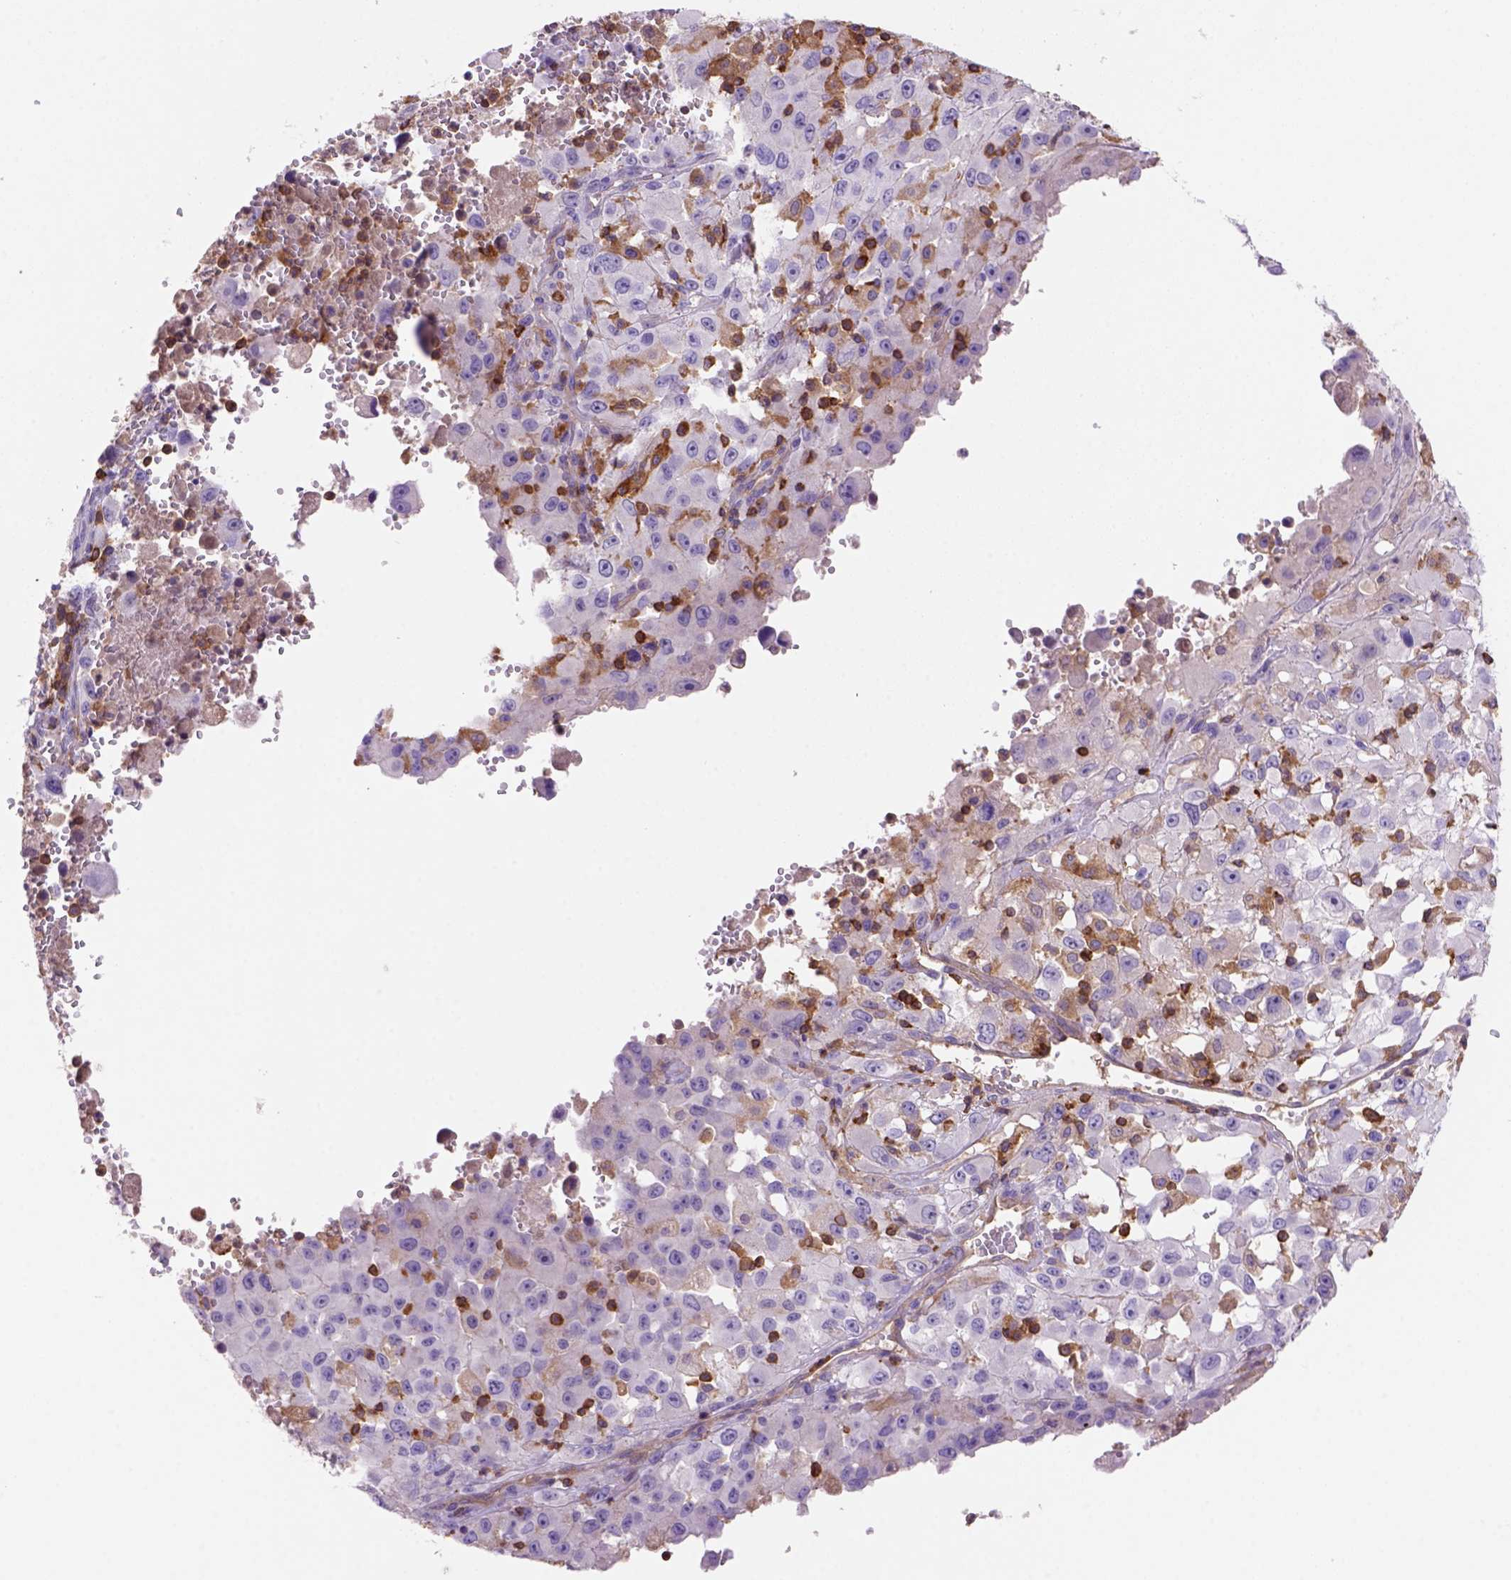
{"staining": {"intensity": "negative", "quantity": "none", "location": "none"}, "tissue": "melanoma", "cell_type": "Tumor cells", "image_type": "cancer", "snomed": [{"axis": "morphology", "description": "Malignant melanoma, Metastatic site"}, {"axis": "topography", "description": "Soft tissue"}], "caption": "Tumor cells show no significant positivity in malignant melanoma (metastatic site).", "gene": "INPP5D", "patient": {"sex": "male", "age": 50}}